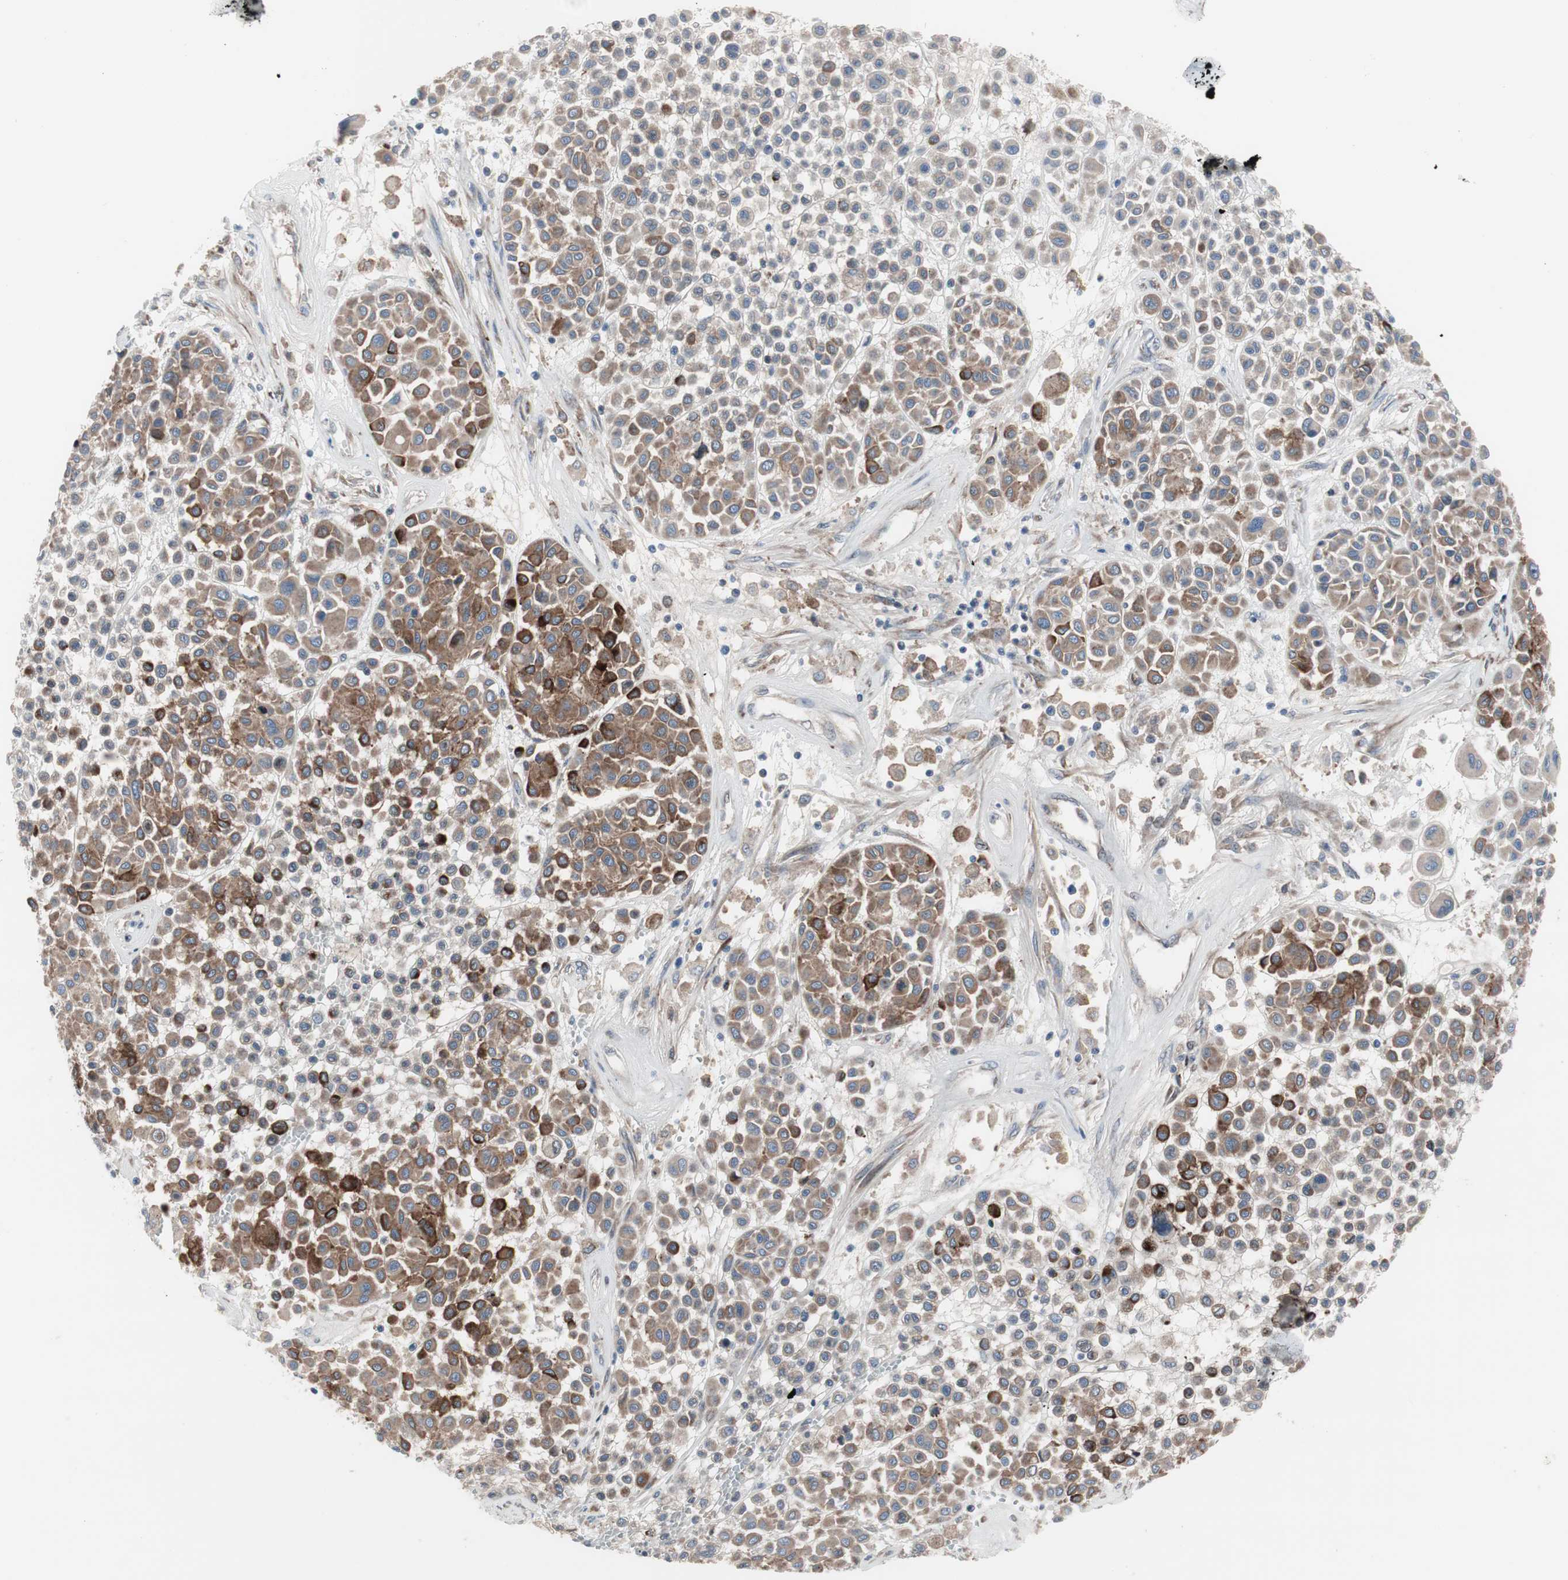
{"staining": {"intensity": "moderate", "quantity": ">75%", "location": "cytoplasmic/membranous"}, "tissue": "melanoma", "cell_type": "Tumor cells", "image_type": "cancer", "snomed": [{"axis": "morphology", "description": "Malignant melanoma, Metastatic site"}, {"axis": "topography", "description": "Soft tissue"}], "caption": "Melanoma stained with DAB (3,3'-diaminobenzidine) immunohistochemistry (IHC) displays medium levels of moderate cytoplasmic/membranous expression in approximately >75% of tumor cells. The protein is shown in brown color, while the nuclei are stained blue.", "gene": "KANSL1", "patient": {"sex": "male", "age": 41}}